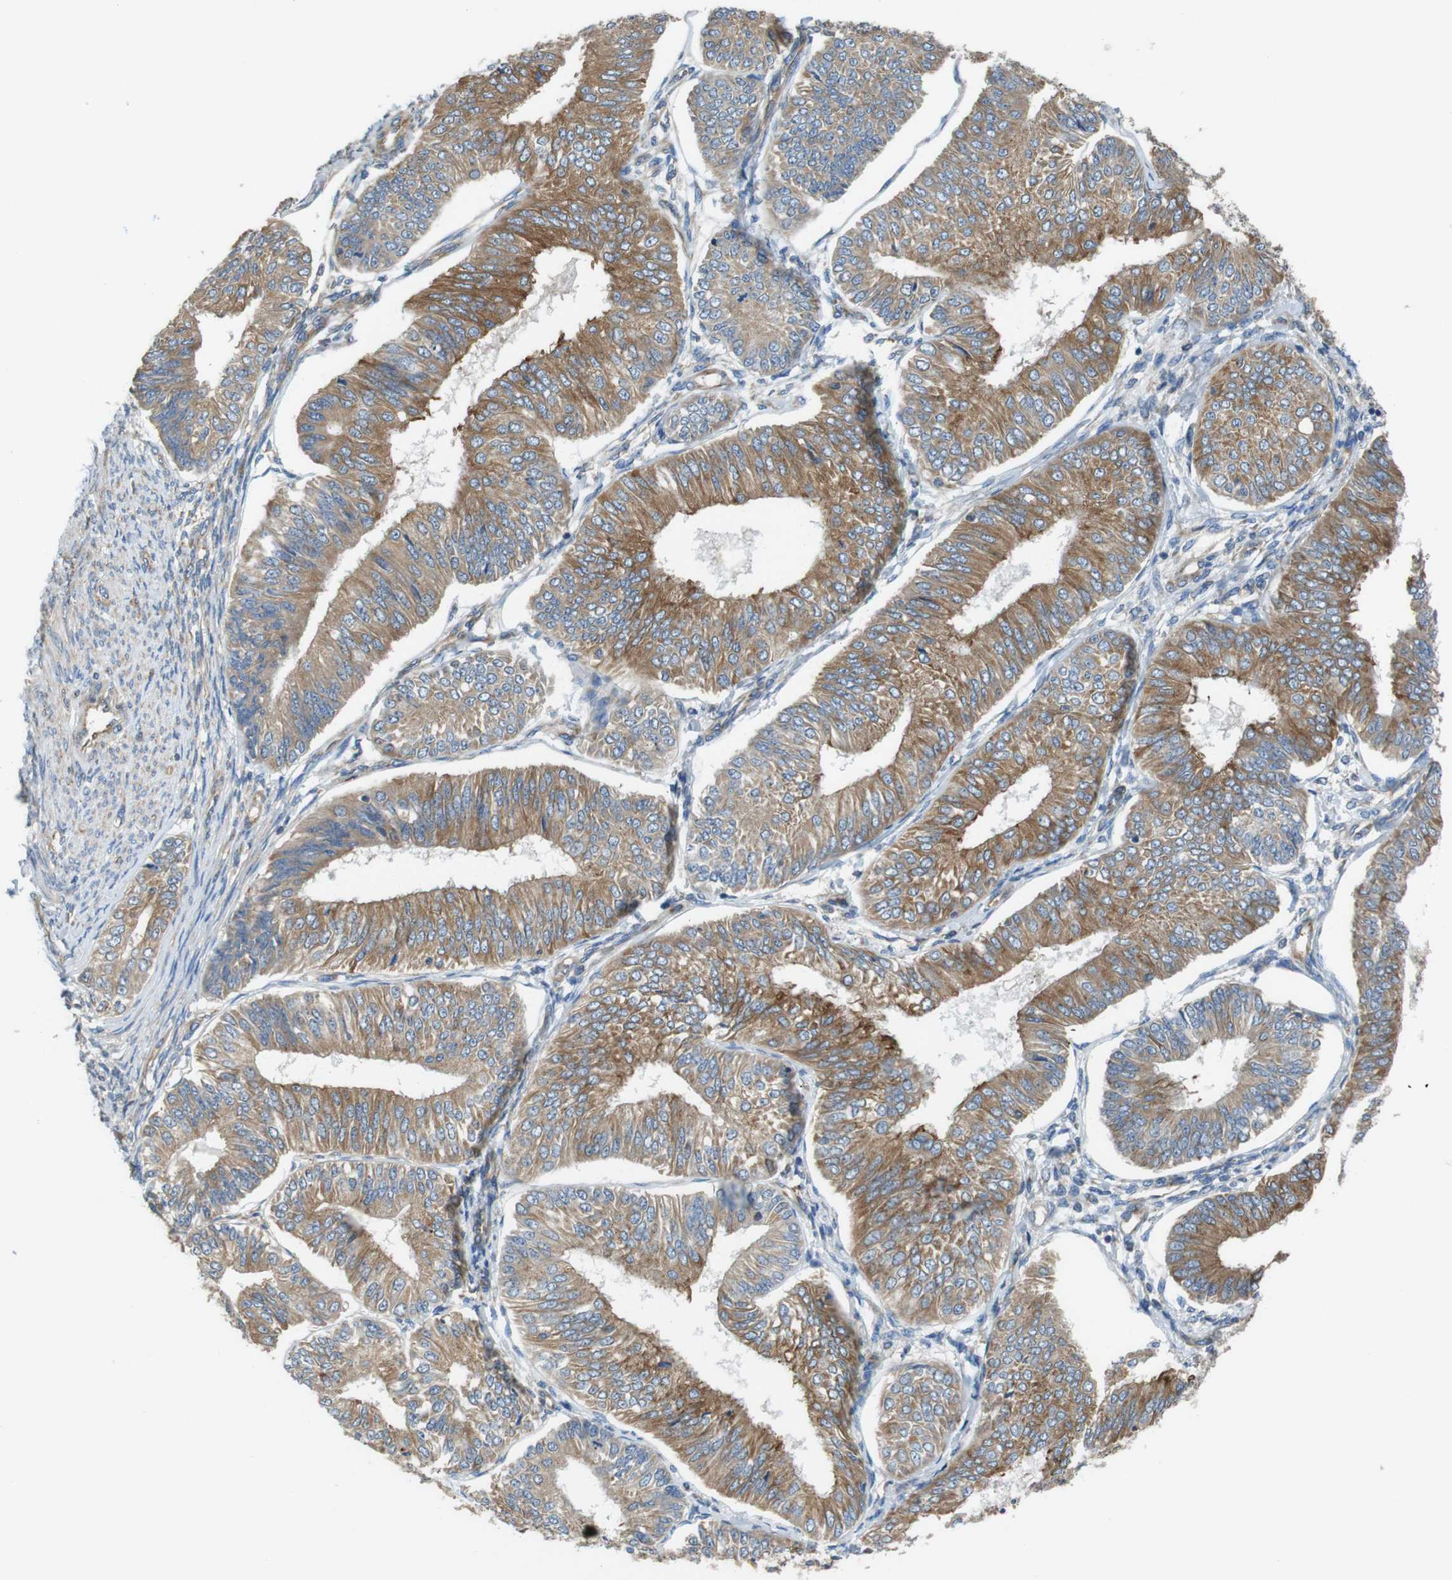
{"staining": {"intensity": "moderate", "quantity": ">75%", "location": "cytoplasmic/membranous"}, "tissue": "endometrial cancer", "cell_type": "Tumor cells", "image_type": "cancer", "snomed": [{"axis": "morphology", "description": "Adenocarcinoma, NOS"}, {"axis": "topography", "description": "Endometrium"}], "caption": "This is a histology image of IHC staining of endometrial cancer (adenocarcinoma), which shows moderate expression in the cytoplasmic/membranous of tumor cells.", "gene": "DCTN1", "patient": {"sex": "female", "age": 58}}